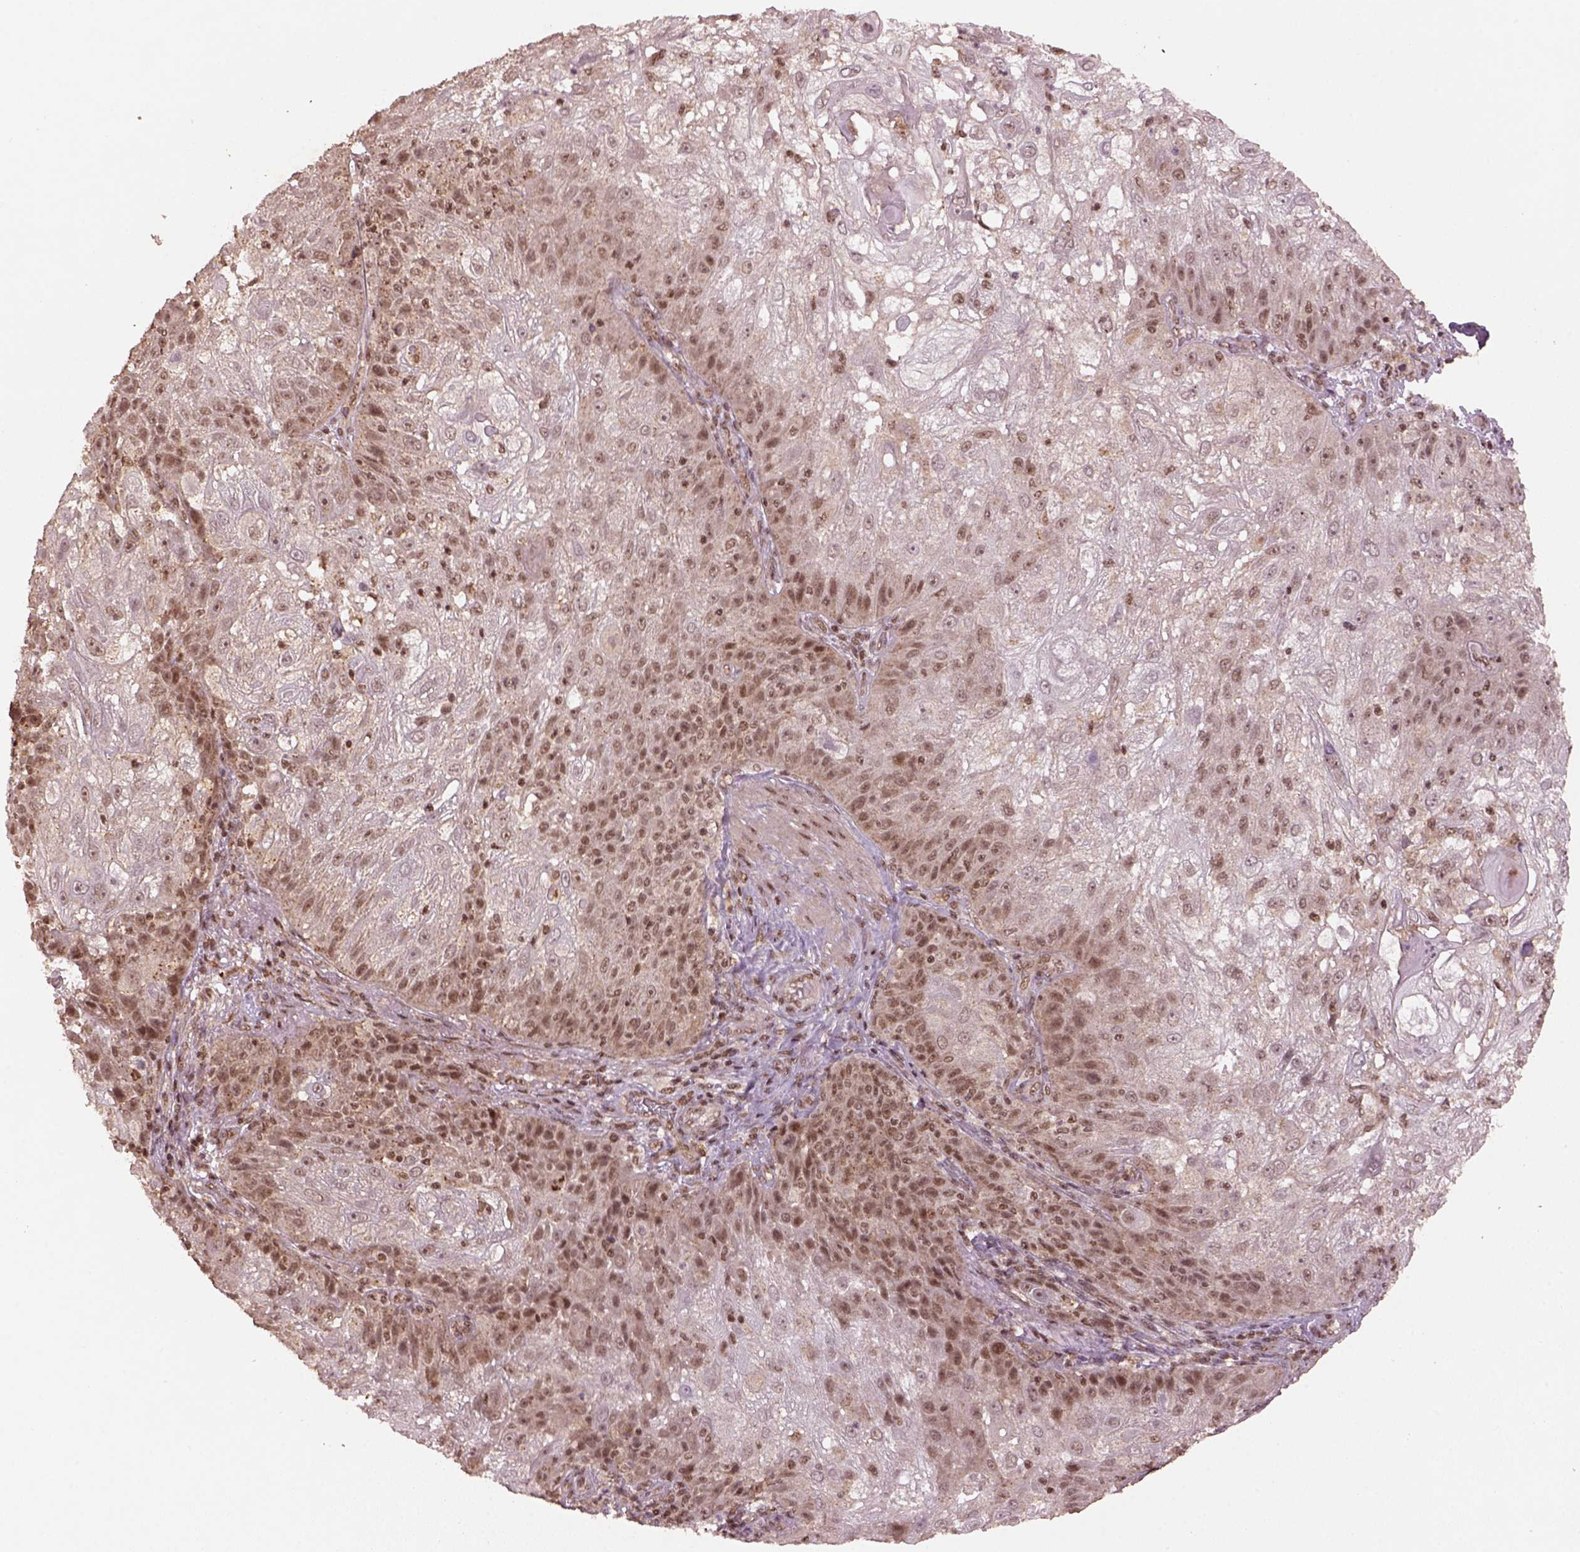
{"staining": {"intensity": "moderate", "quantity": "25%-75%", "location": "nuclear"}, "tissue": "skin cancer", "cell_type": "Tumor cells", "image_type": "cancer", "snomed": [{"axis": "morphology", "description": "Normal tissue, NOS"}, {"axis": "morphology", "description": "Squamous cell carcinoma, NOS"}, {"axis": "topography", "description": "Skin"}], "caption": "Immunohistochemical staining of skin cancer demonstrates moderate nuclear protein positivity in approximately 25%-75% of tumor cells.", "gene": "BRD9", "patient": {"sex": "female", "age": 83}}